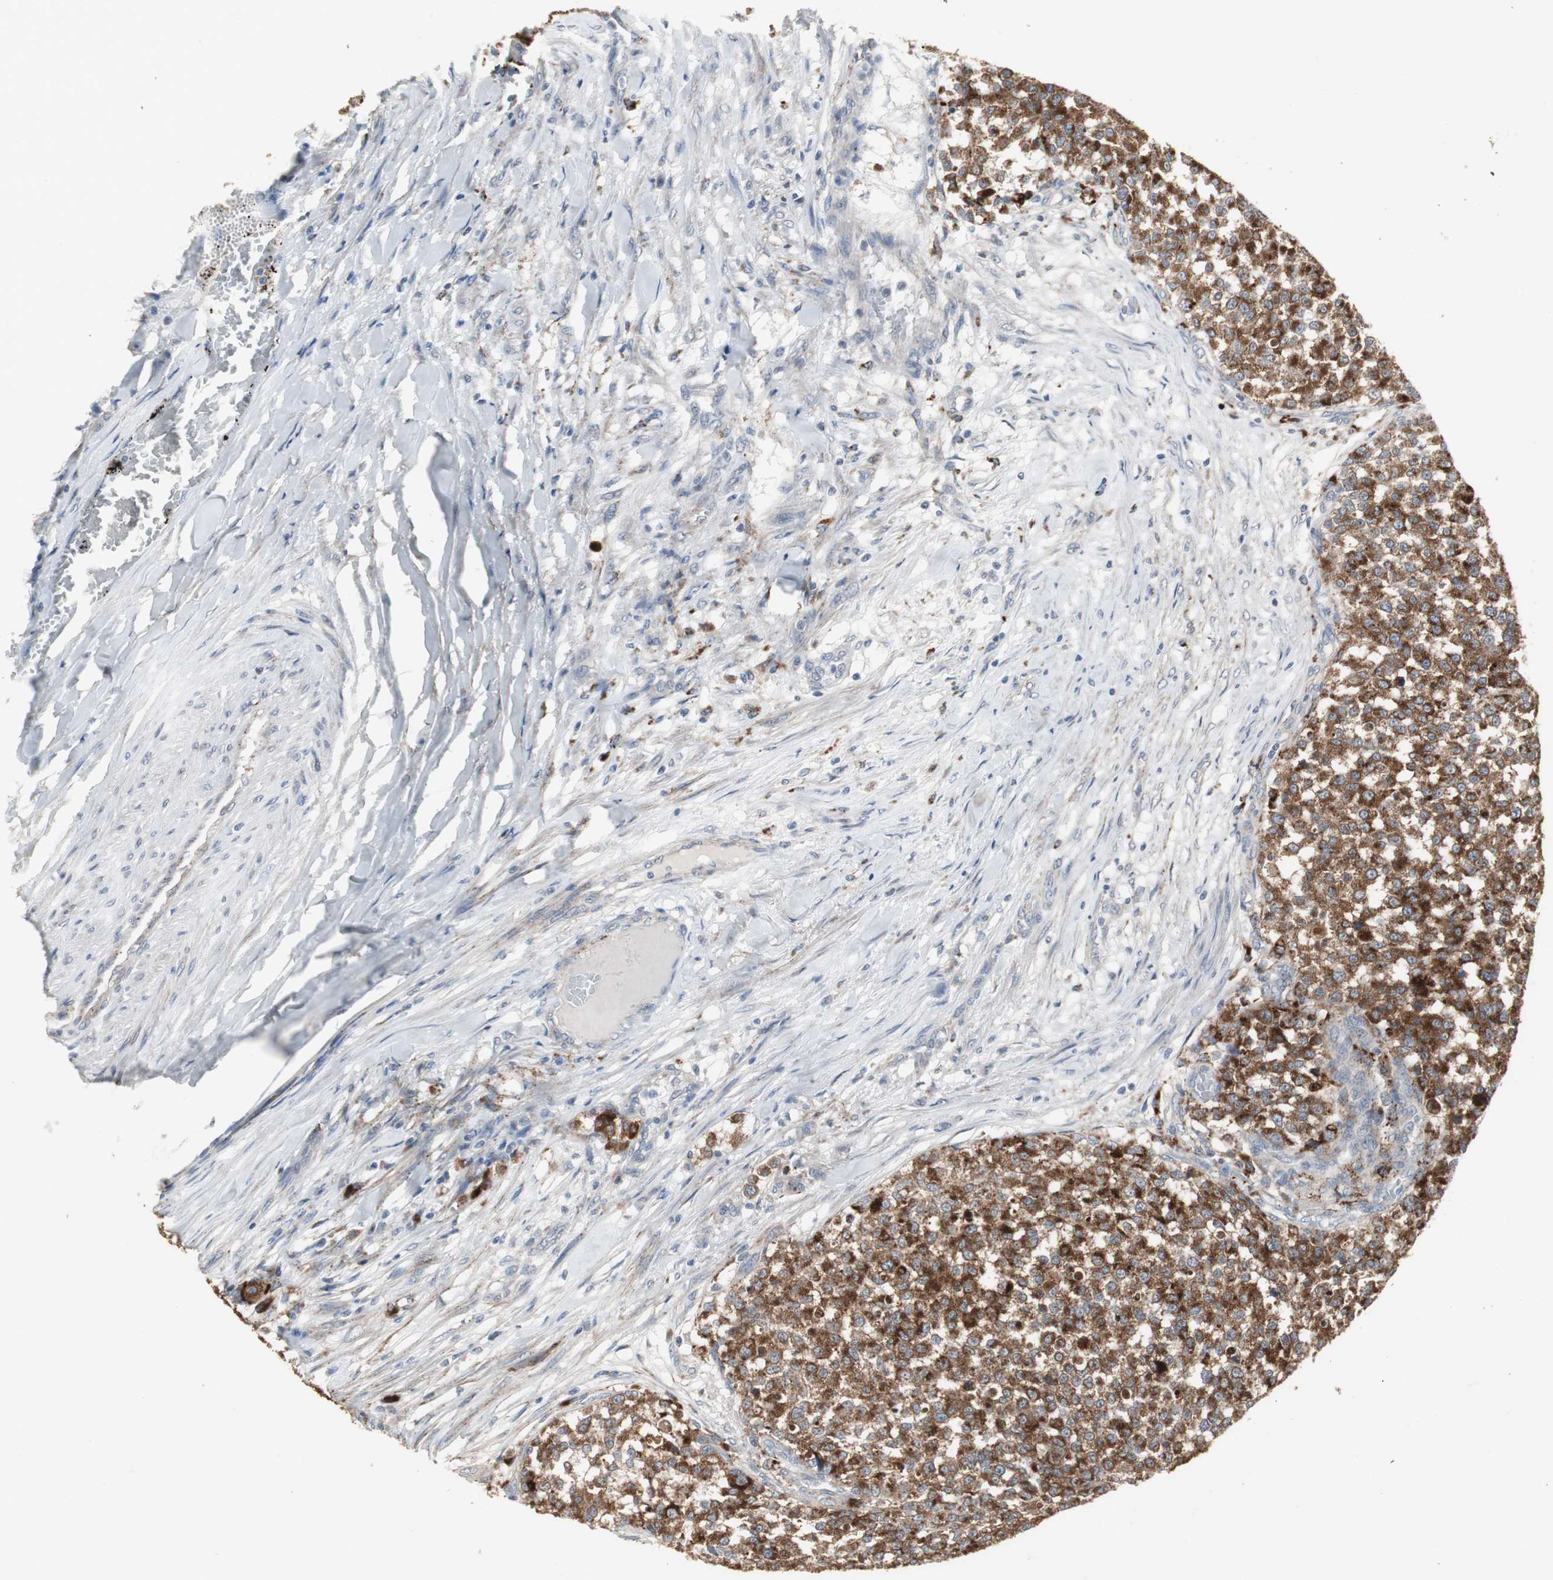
{"staining": {"intensity": "strong", "quantity": ">75%", "location": "cytoplasmic/membranous"}, "tissue": "testis cancer", "cell_type": "Tumor cells", "image_type": "cancer", "snomed": [{"axis": "morphology", "description": "Seminoma, NOS"}, {"axis": "topography", "description": "Testis"}], "caption": "Immunohistochemistry staining of seminoma (testis), which demonstrates high levels of strong cytoplasmic/membranous expression in approximately >75% of tumor cells indicating strong cytoplasmic/membranous protein staining. The staining was performed using DAB (brown) for protein detection and nuclei were counterstained in hematoxylin (blue).", "gene": "GBA1", "patient": {"sex": "male", "age": 59}}